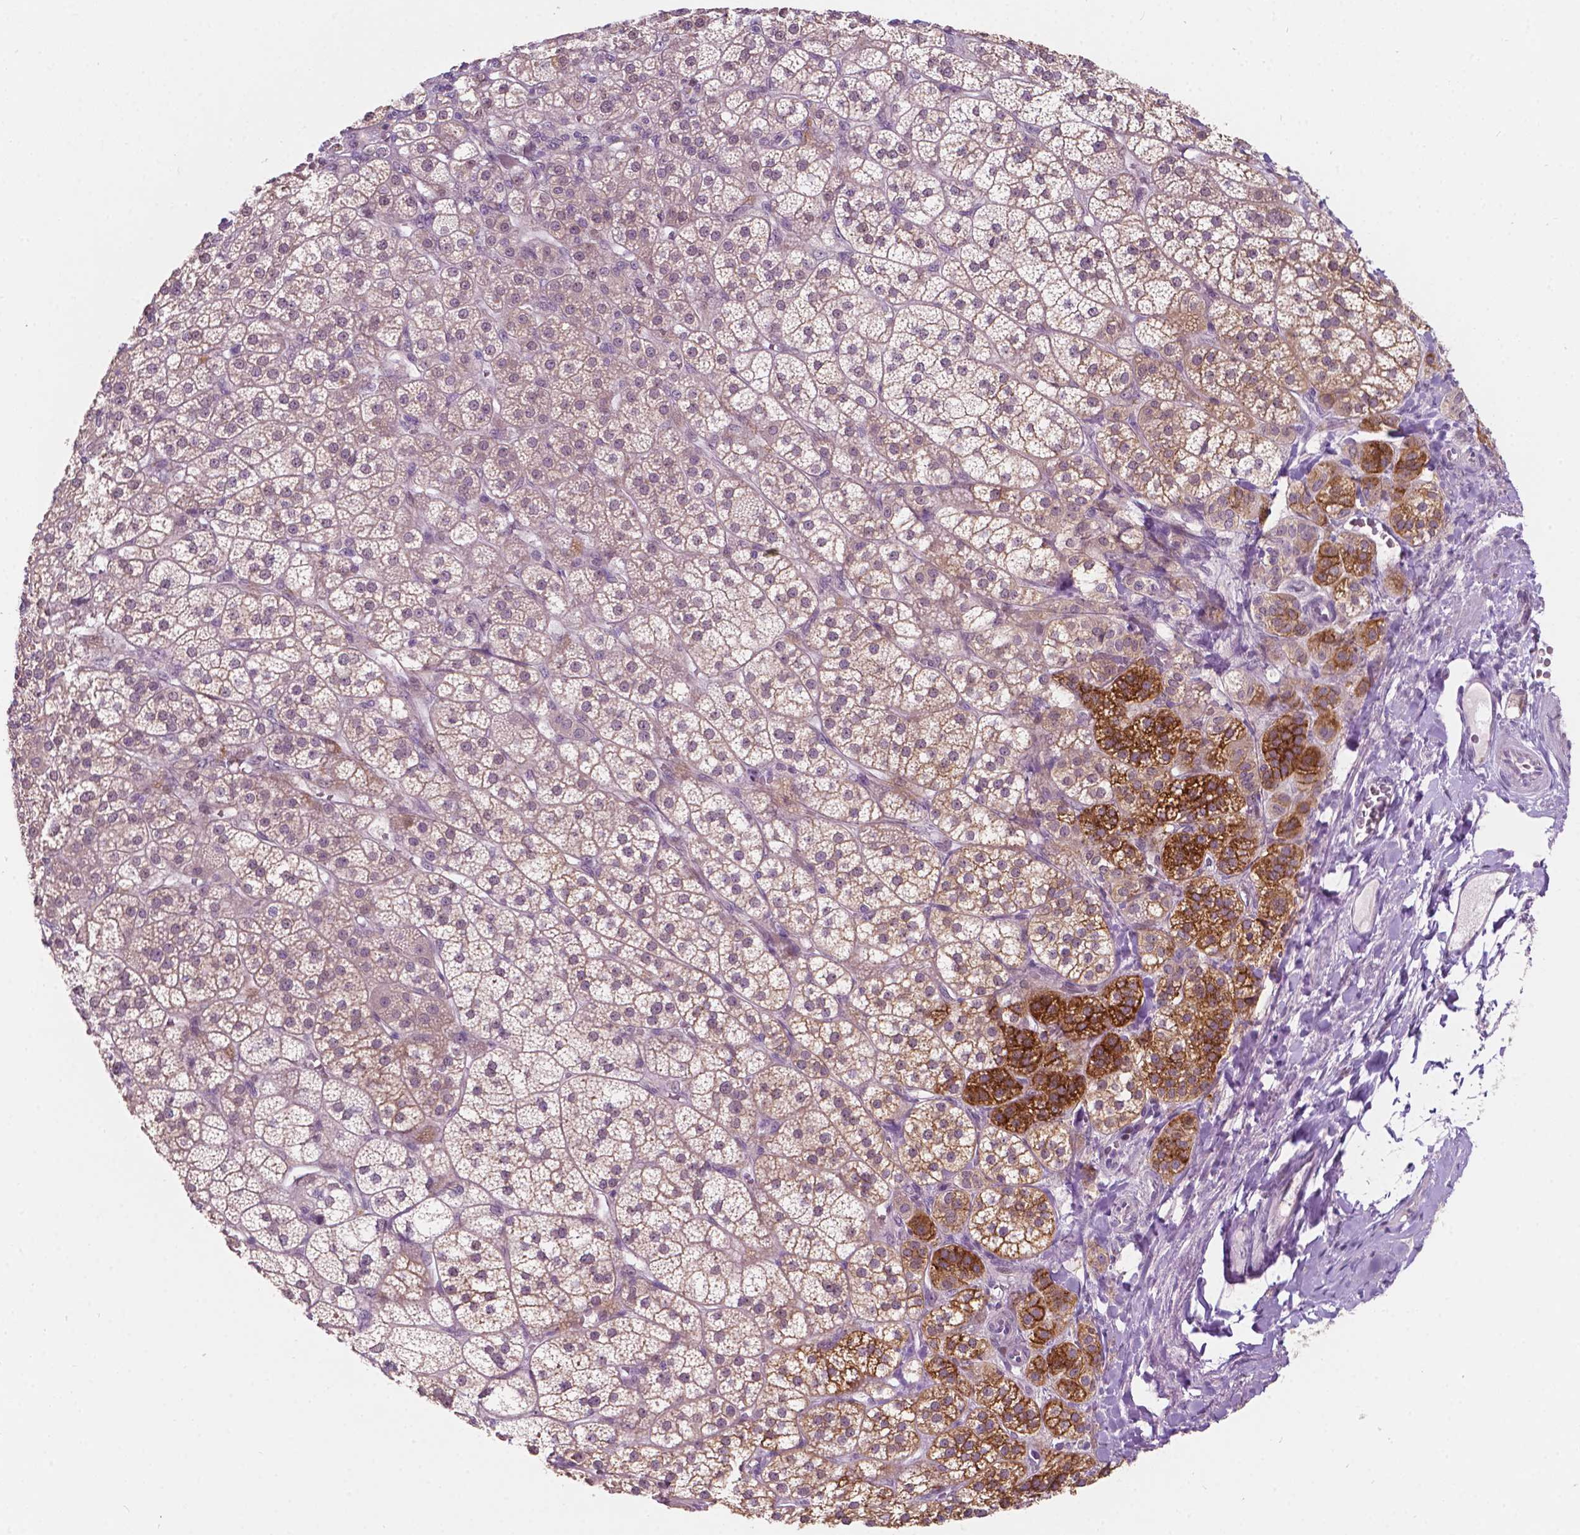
{"staining": {"intensity": "strong", "quantity": "<25%", "location": "cytoplasmic/membranous"}, "tissue": "adrenal gland", "cell_type": "Glandular cells", "image_type": "normal", "snomed": [{"axis": "morphology", "description": "Normal tissue, NOS"}, {"axis": "topography", "description": "Adrenal gland"}], "caption": "The histopathology image demonstrates staining of normal adrenal gland, revealing strong cytoplasmic/membranous protein positivity (brown color) within glandular cells.", "gene": "TM6SF2", "patient": {"sex": "female", "age": 60}}